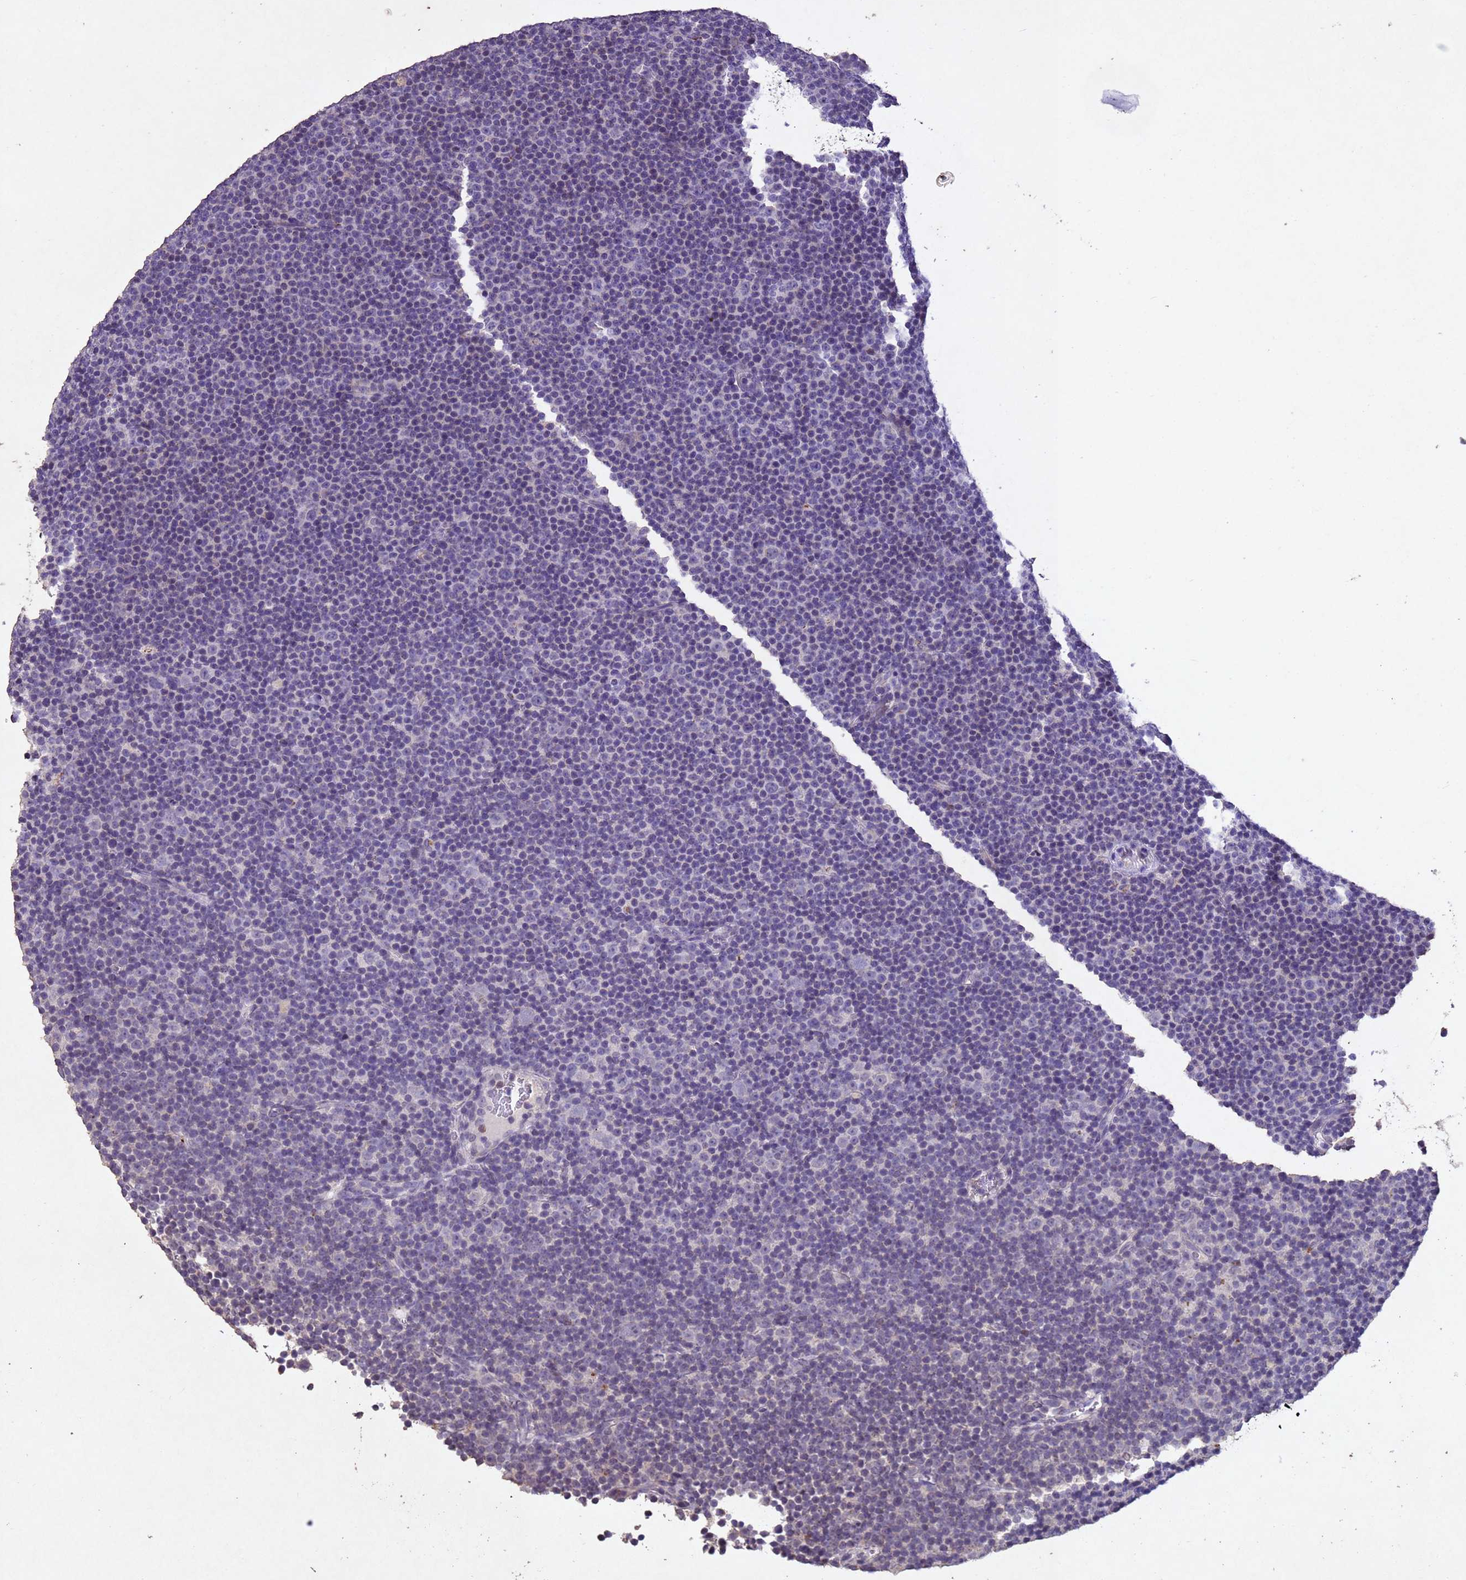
{"staining": {"intensity": "negative", "quantity": "none", "location": "none"}, "tissue": "lymphoma", "cell_type": "Tumor cells", "image_type": "cancer", "snomed": [{"axis": "morphology", "description": "Malignant lymphoma, non-Hodgkin's type, Low grade"}, {"axis": "topography", "description": "Lymph node"}], "caption": "This is an immunohistochemistry histopathology image of human lymphoma. There is no expression in tumor cells.", "gene": "NLRP11", "patient": {"sex": "female", "age": 67}}